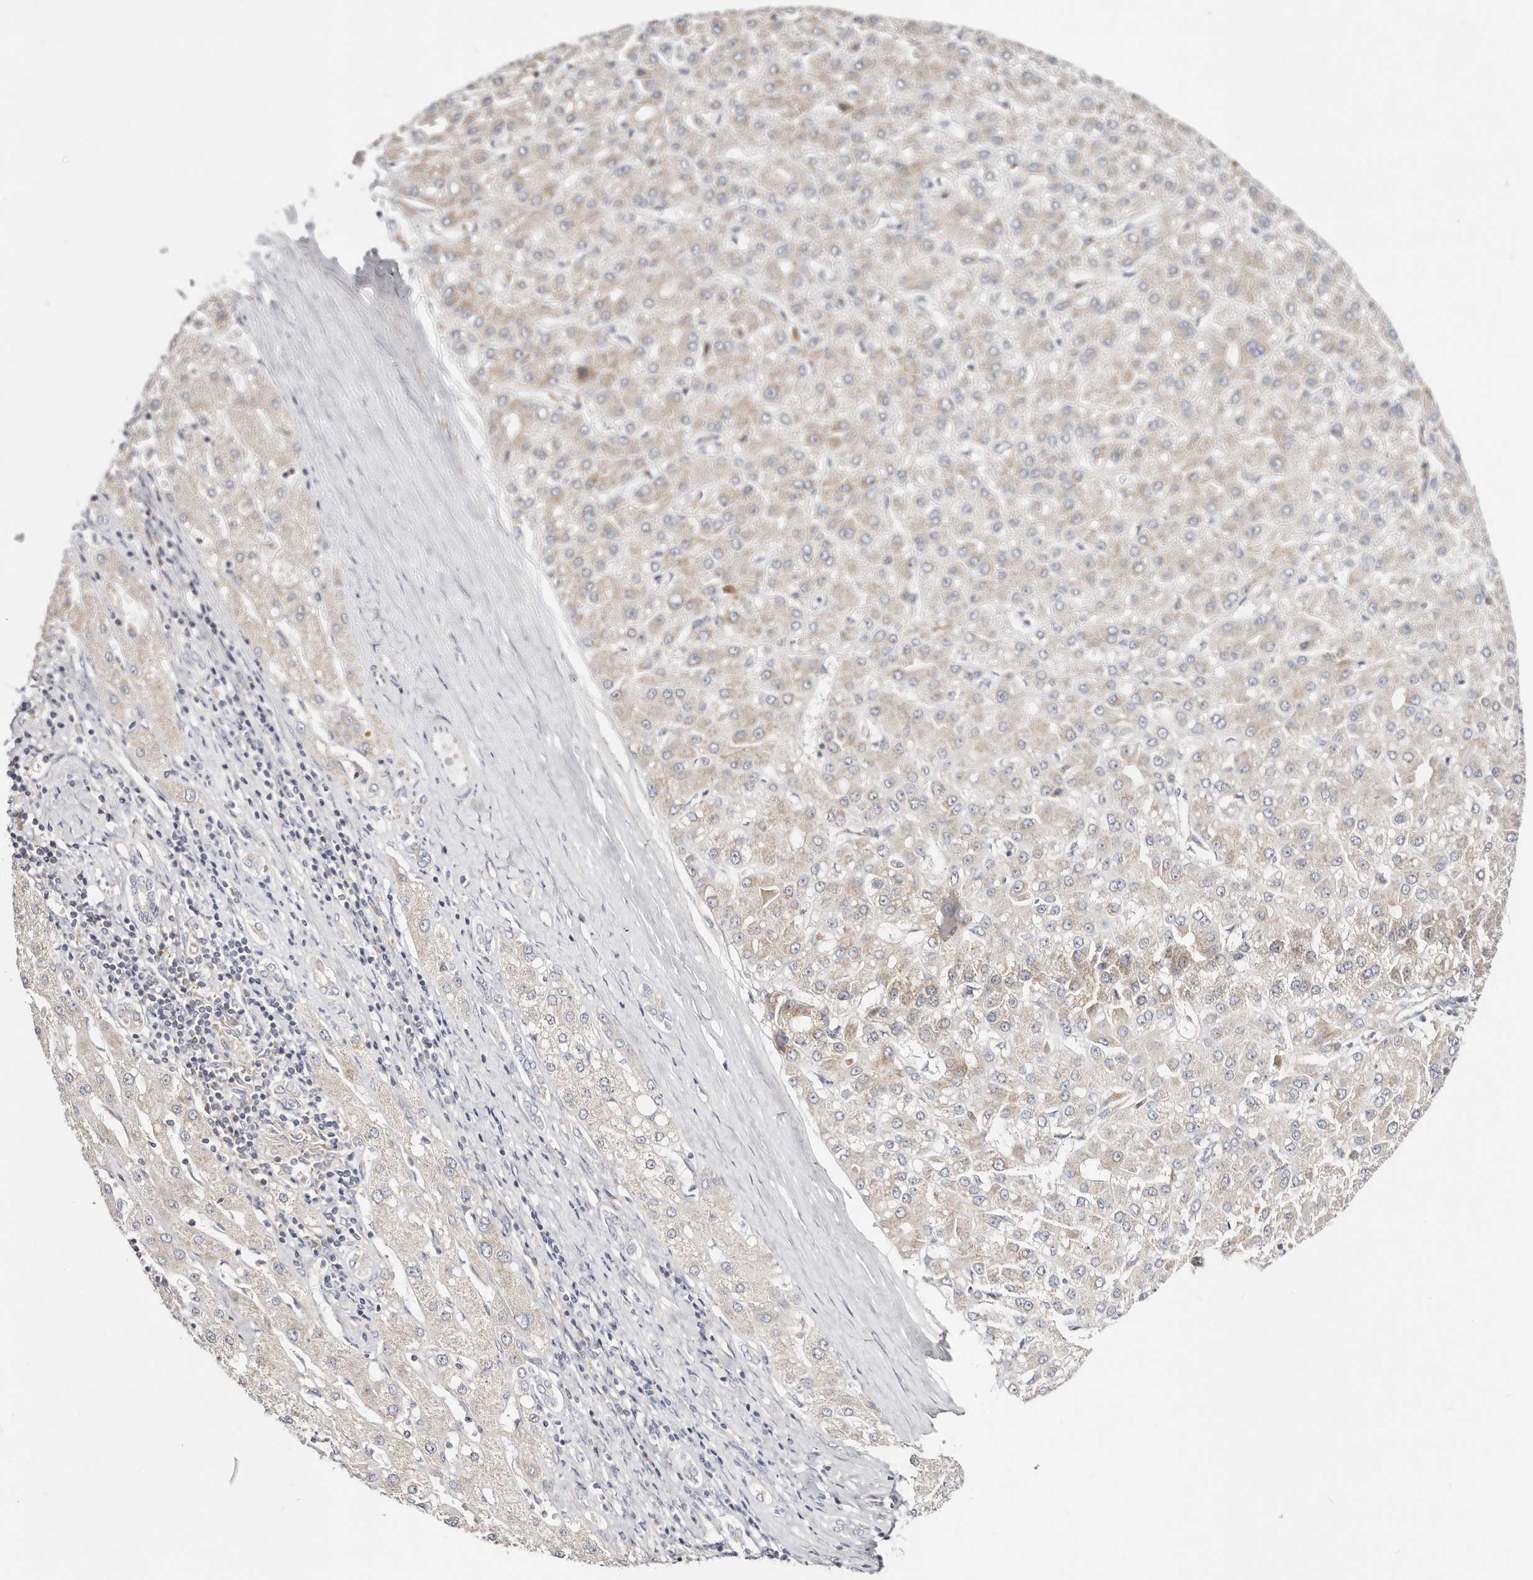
{"staining": {"intensity": "weak", "quantity": "25%-75%", "location": "cytoplasmic/membranous"}, "tissue": "liver cancer", "cell_type": "Tumor cells", "image_type": "cancer", "snomed": [{"axis": "morphology", "description": "Carcinoma, Hepatocellular, NOS"}, {"axis": "topography", "description": "Liver"}], "caption": "Immunohistochemical staining of human liver cancer reveals low levels of weak cytoplasmic/membranous protein staining in approximately 25%-75% of tumor cells.", "gene": "GNA13", "patient": {"sex": "male", "age": 67}}